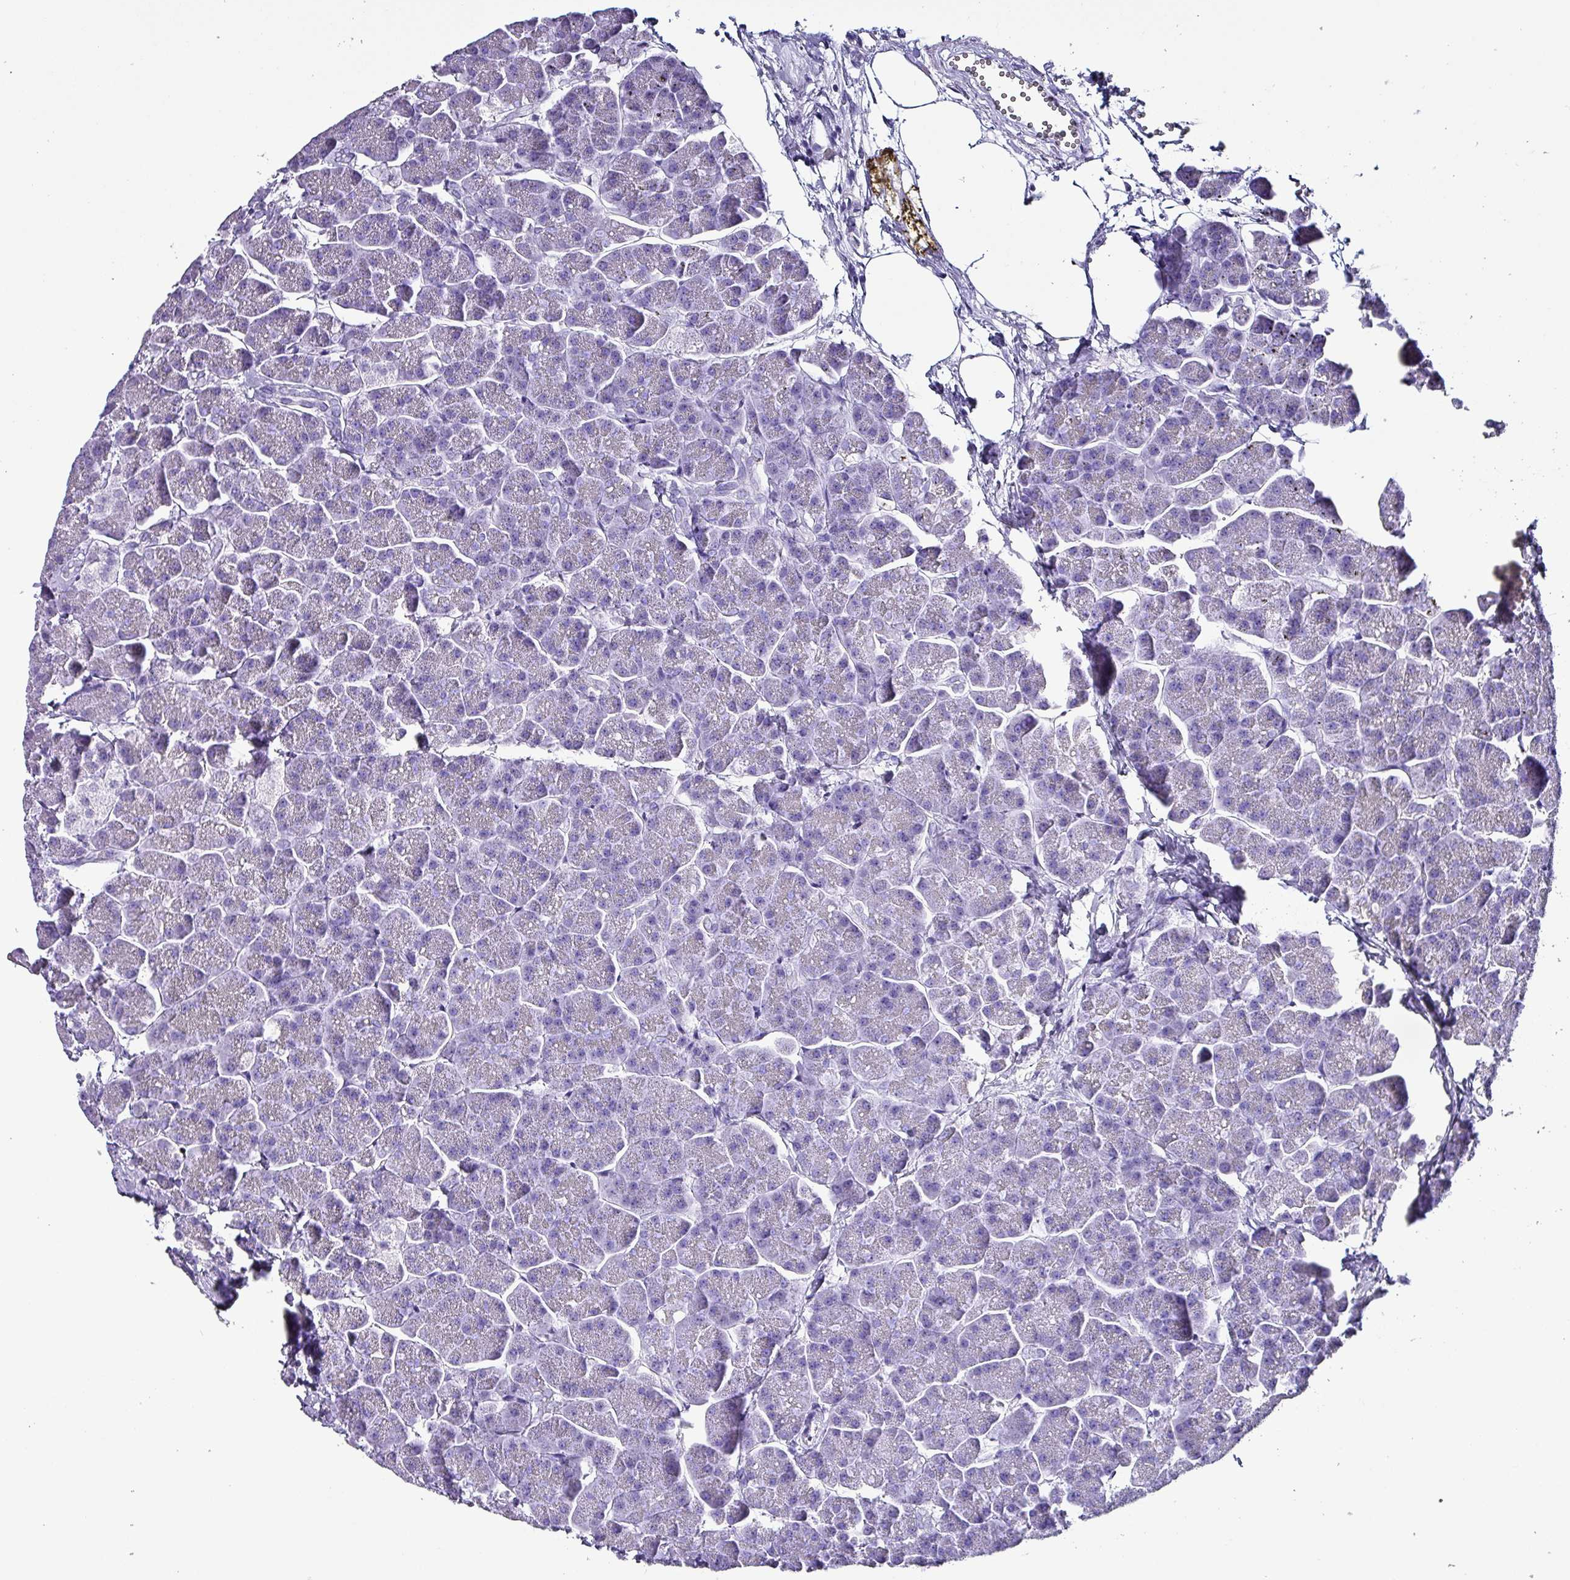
{"staining": {"intensity": "negative", "quantity": "none", "location": "none"}, "tissue": "pancreas", "cell_type": "Exocrine glandular cells", "image_type": "normal", "snomed": [{"axis": "morphology", "description": "Normal tissue, NOS"}, {"axis": "topography", "description": "Pancreas"}, {"axis": "topography", "description": "Peripheral nerve tissue"}], "caption": "The immunohistochemistry (IHC) photomicrograph has no significant staining in exocrine glandular cells of pancreas. (DAB immunohistochemistry visualized using brightfield microscopy, high magnification).", "gene": "KRT6A", "patient": {"sex": "male", "age": 54}}